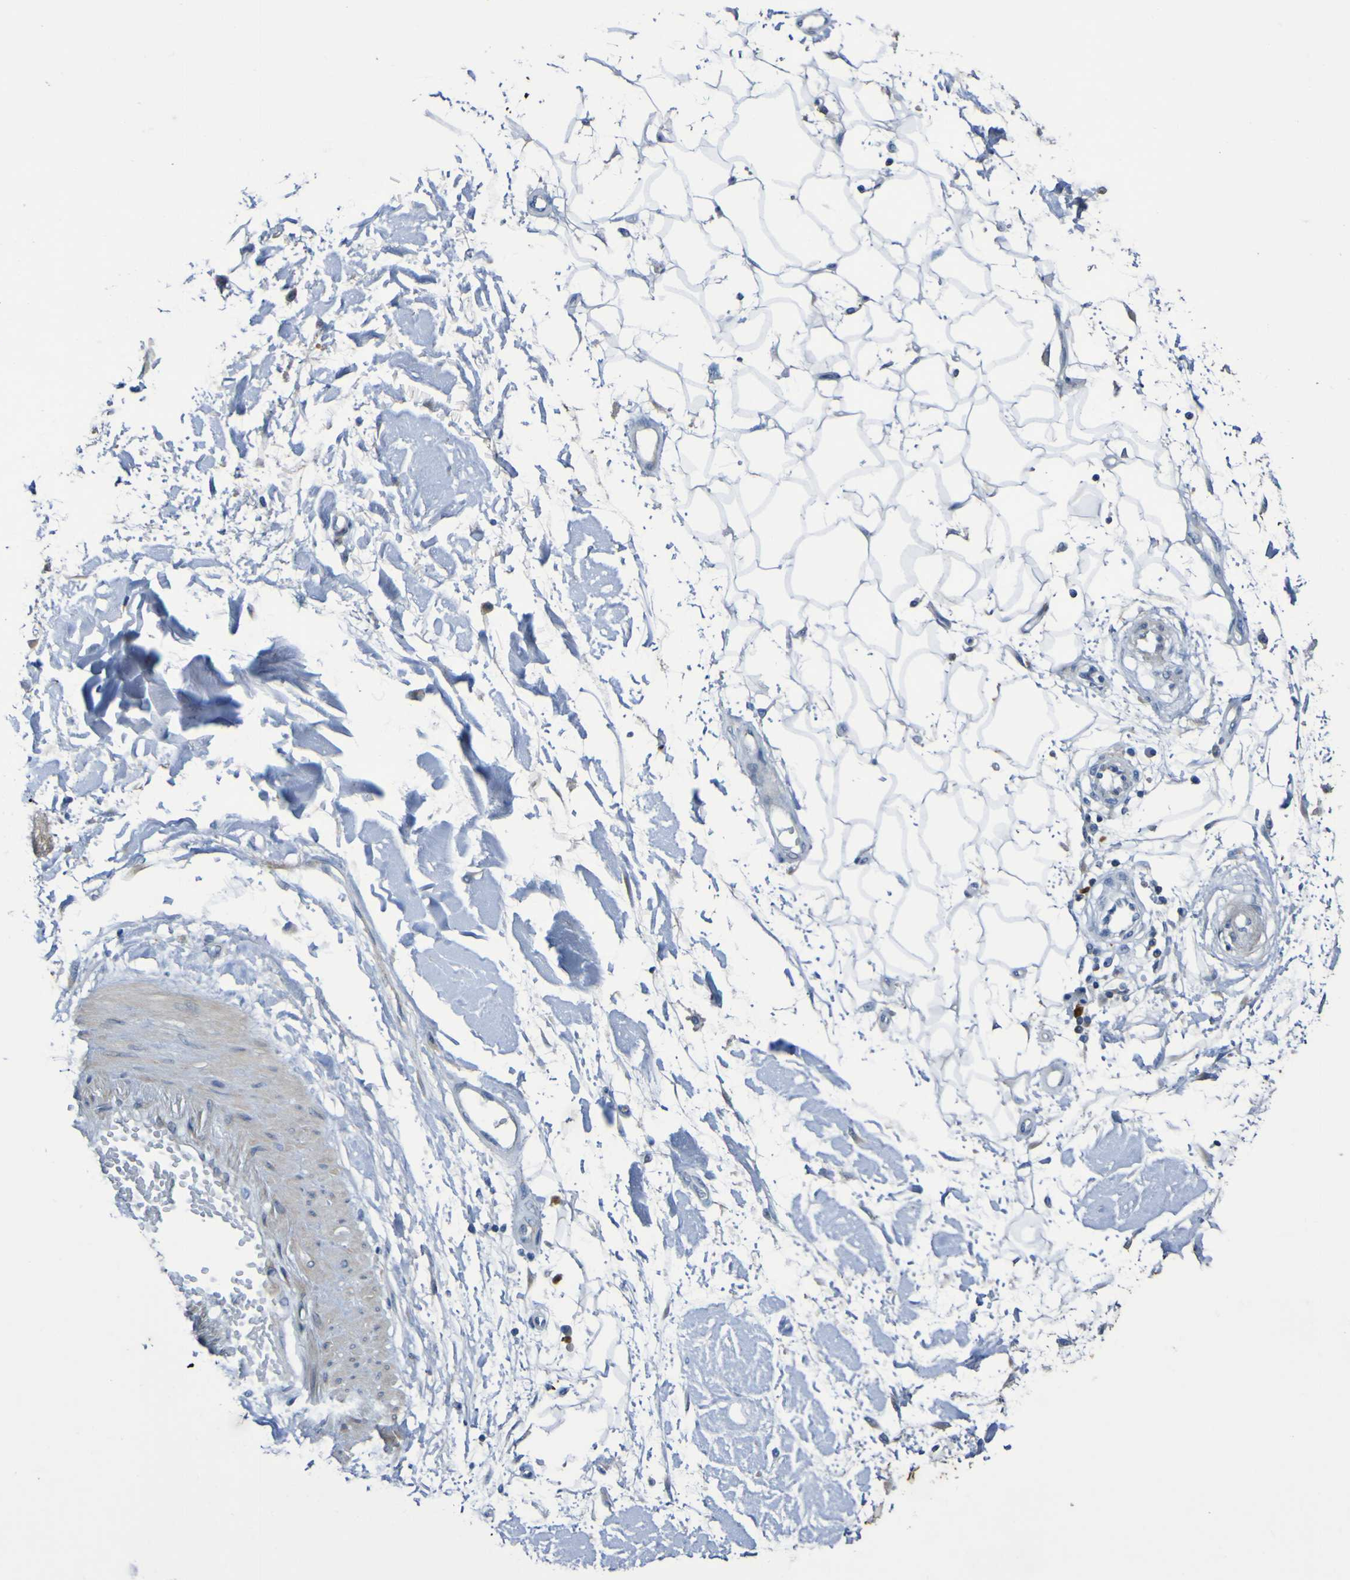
{"staining": {"intensity": "negative", "quantity": "none", "location": "none"}, "tissue": "adipose tissue", "cell_type": "Adipocytes", "image_type": "normal", "snomed": [{"axis": "morphology", "description": "Squamous cell carcinoma, NOS"}, {"axis": "topography", "description": "Skin"}], "caption": "The immunohistochemistry histopathology image has no significant staining in adipocytes of adipose tissue.", "gene": "C11orf24", "patient": {"sex": "male", "age": 83}}